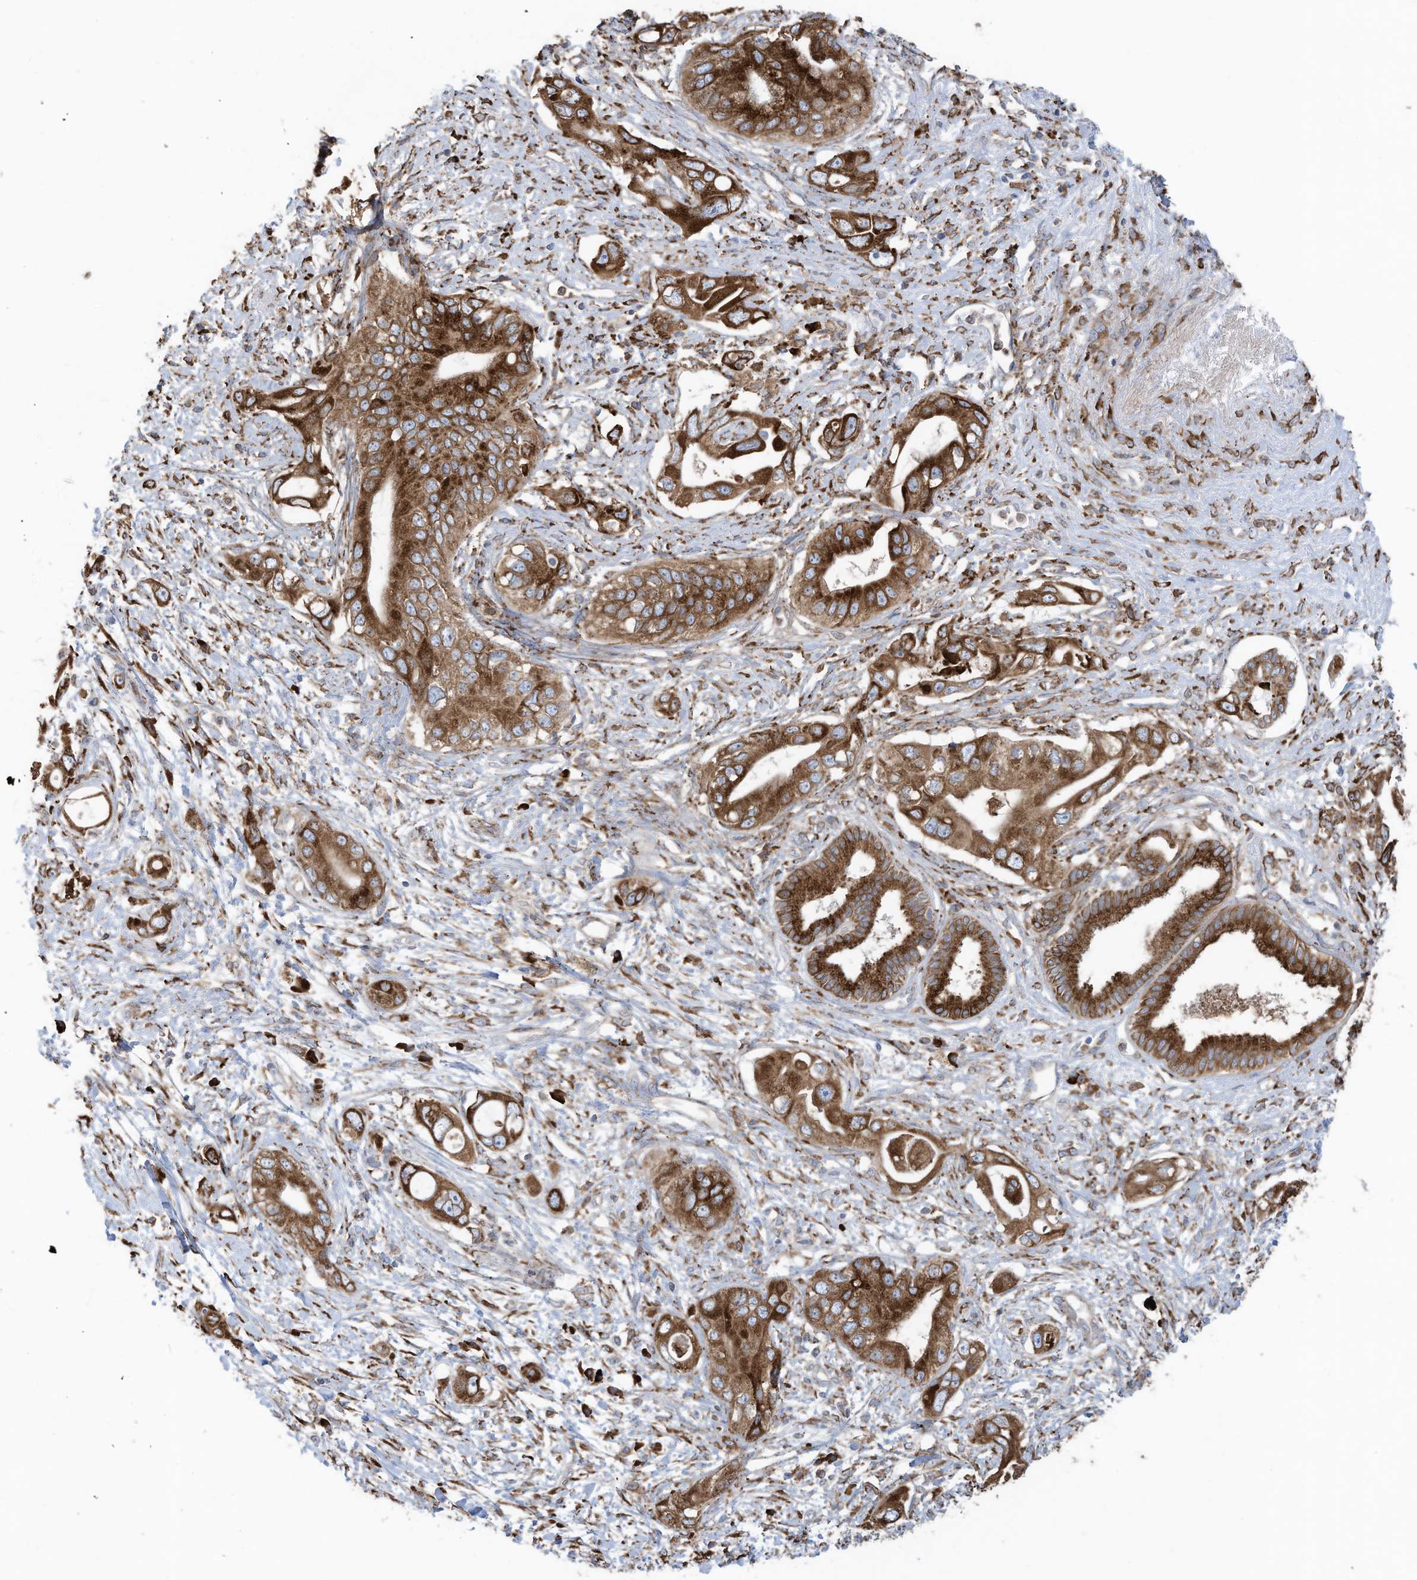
{"staining": {"intensity": "strong", "quantity": ">75%", "location": "cytoplasmic/membranous"}, "tissue": "pancreatic cancer", "cell_type": "Tumor cells", "image_type": "cancer", "snomed": [{"axis": "morphology", "description": "Inflammation, NOS"}, {"axis": "morphology", "description": "Adenocarcinoma, NOS"}, {"axis": "topography", "description": "Pancreas"}], "caption": "A photomicrograph of human pancreatic cancer stained for a protein displays strong cytoplasmic/membranous brown staining in tumor cells. (DAB (3,3'-diaminobenzidine) IHC, brown staining for protein, blue staining for nuclei).", "gene": "ZNF354C", "patient": {"sex": "female", "age": 56}}